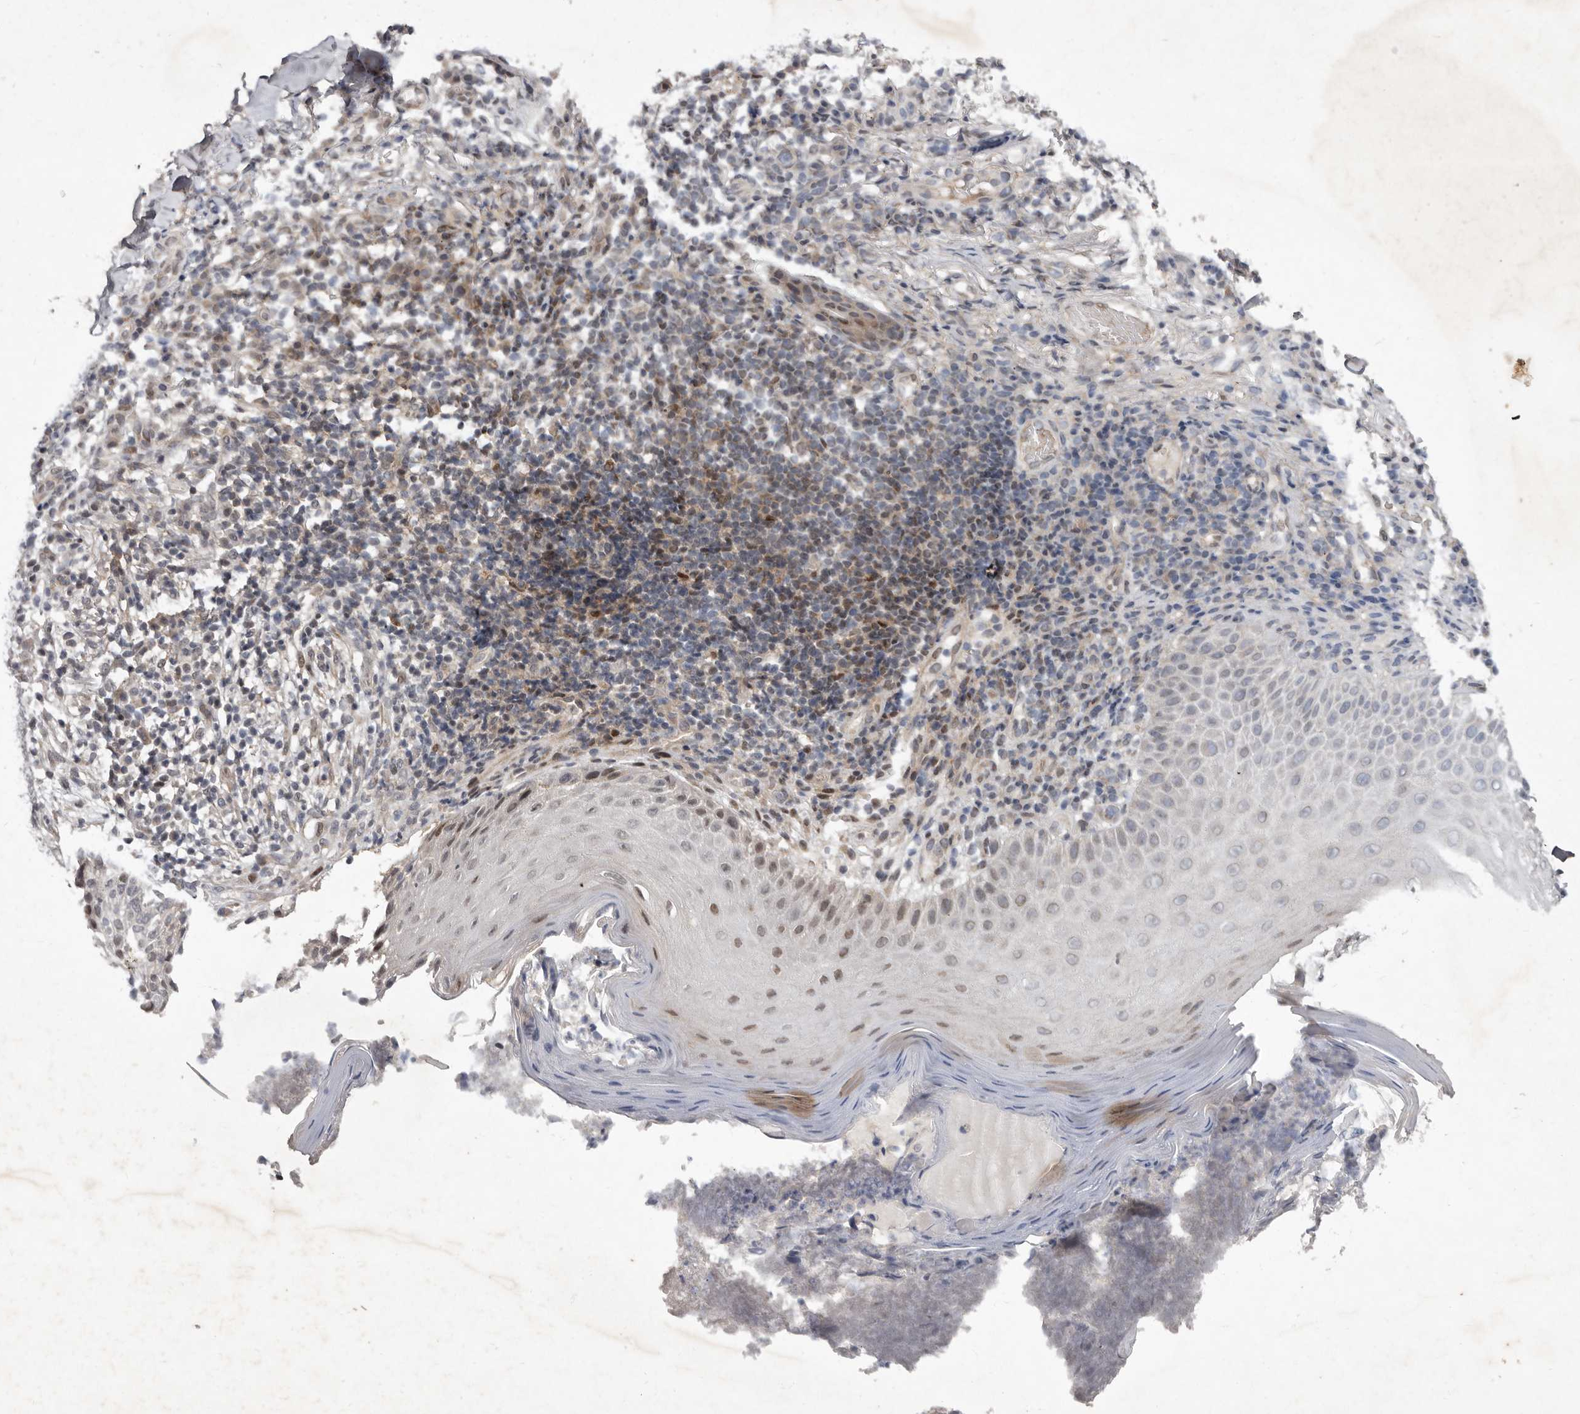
{"staining": {"intensity": "weak", "quantity": "<25%", "location": "cytoplasmic/membranous"}, "tissue": "skin cancer", "cell_type": "Tumor cells", "image_type": "cancer", "snomed": [{"axis": "morphology", "description": "Normal tissue, NOS"}, {"axis": "morphology", "description": "Basal cell carcinoma"}, {"axis": "topography", "description": "Skin"}], "caption": "This is an immunohistochemistry micrograph of skin cancer (basal cell carcinoma). There is no positivity in tumor cells.", "gene": "ABL1", "patient": {"sex": "male", "age": 50}}